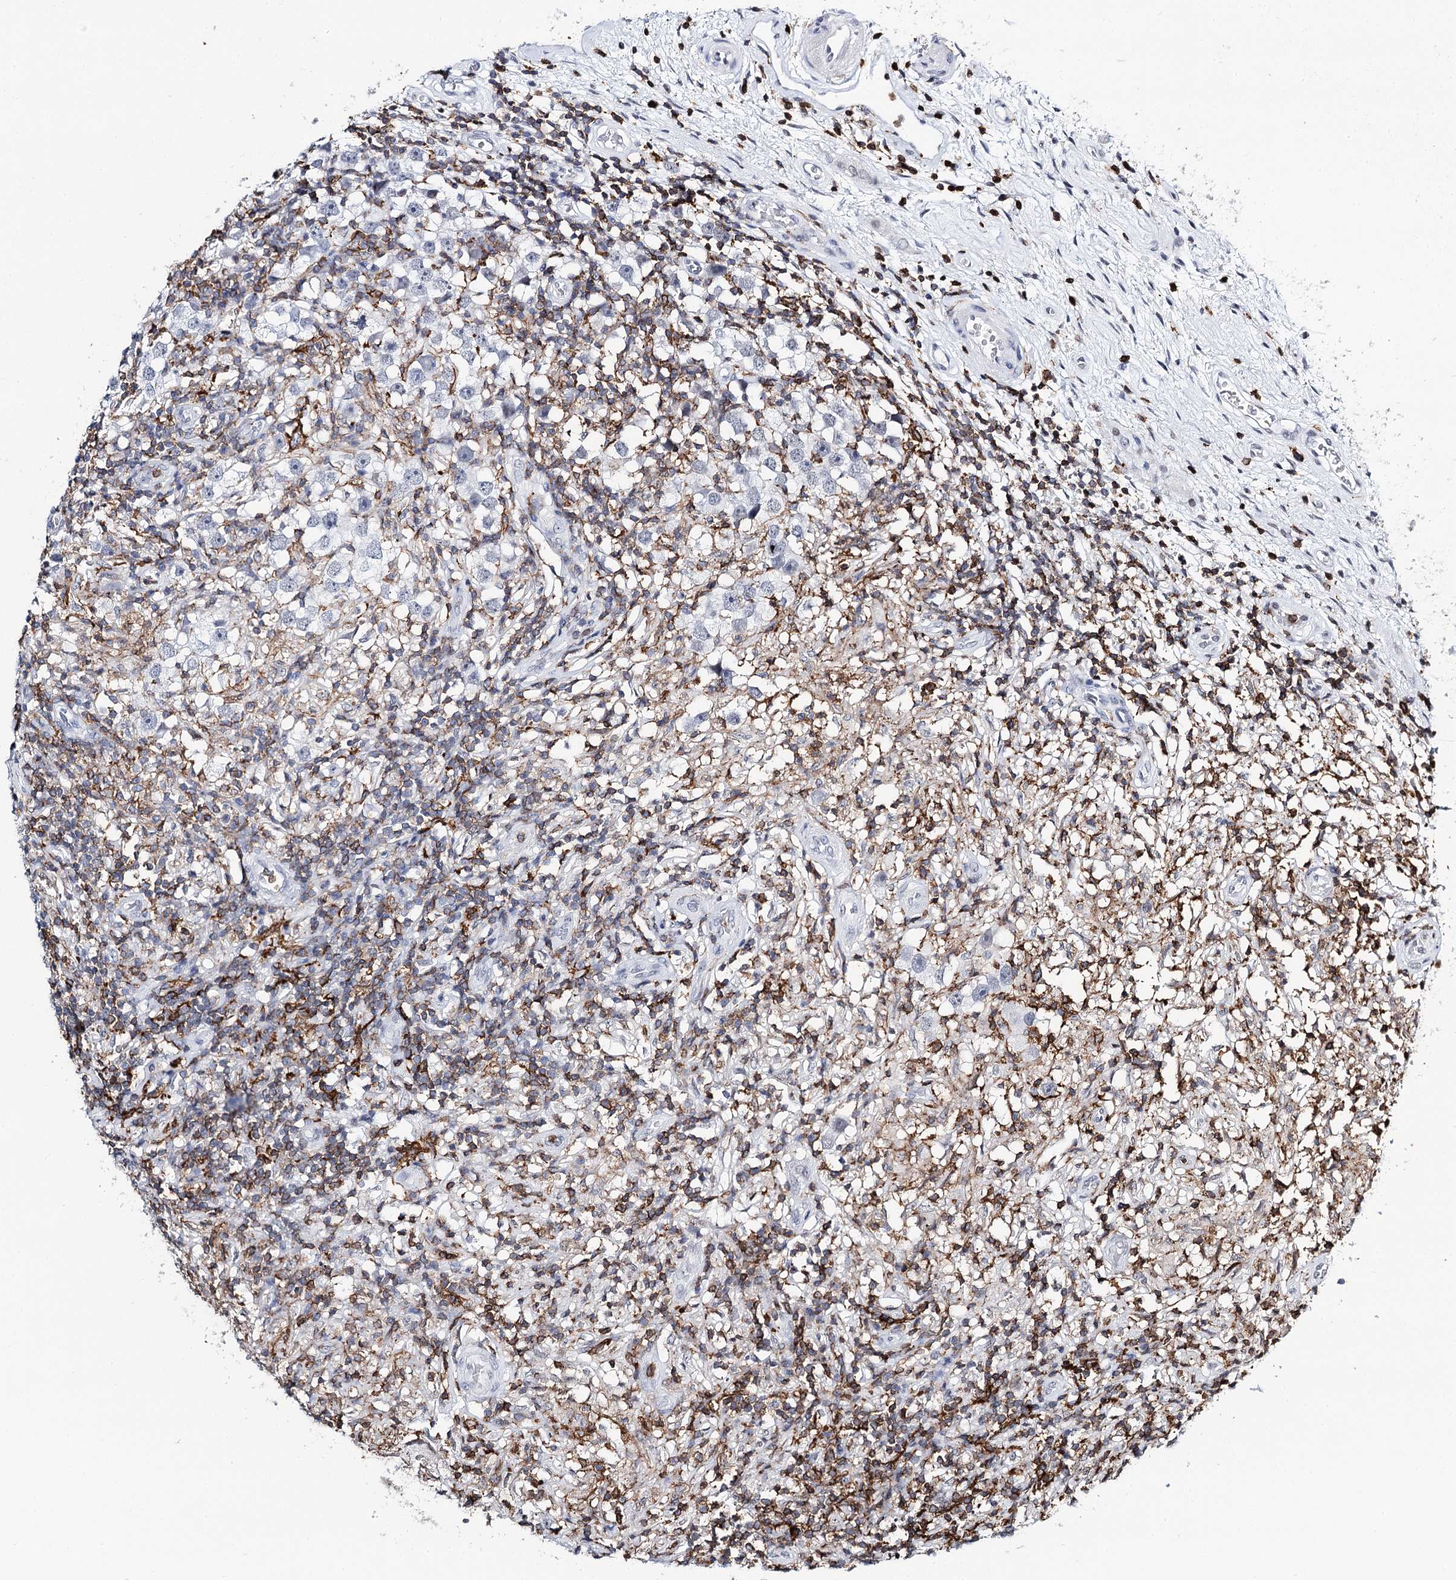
{"staining": {"intensity": "negative", "quantity": "none", "location": "none"}, "tissue": "testis cancer", "cell_type": "Tumor cells", "image_type": "cancer", "snomed": [{"axis": "morphology", "description": "Seminoma, NOS"}, {"axis": "topography", "description": "Testis"}], "caption": "IHC photomicrograph of human seminoma (testis) stained for a protein (brown), which shows no expression in tumor cells.", "gene": "BARD1", "patient": {"sex": "male", "age": 49}}